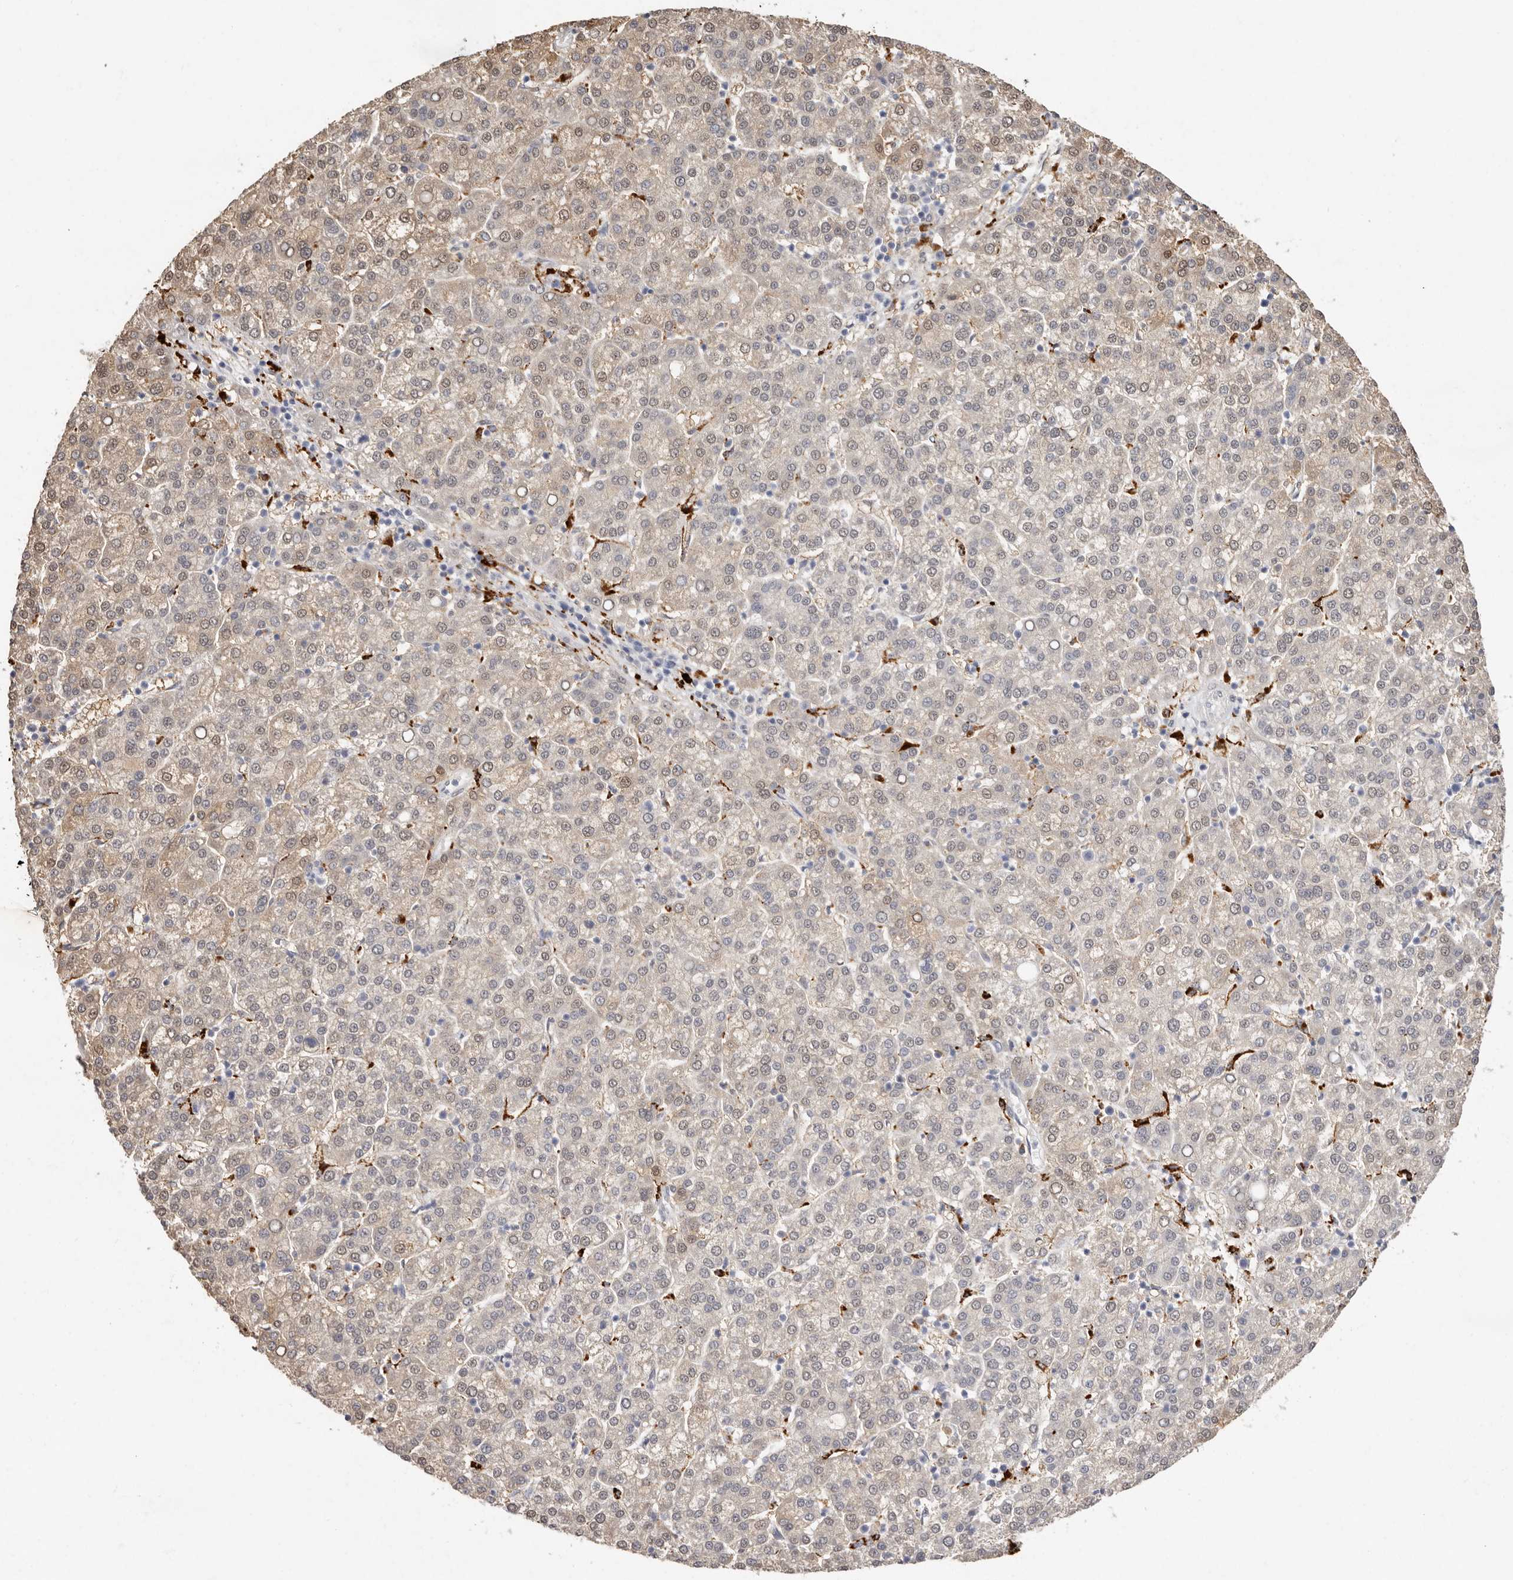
{"staining": {"intensity": "weak", "quantity": ">75%", "location": "cytoplasmic/membranous,nuclear"}, "tissue": "liver cancer", "cell_type": "Tumor cells", "image_type": "cancer", "snomed": [{"axis": "morphology", "description": "Carcinoma, Hepatocellular, NOS"}, {"axis": "topography", "description": "Liver"}], "caption": "DAB (3,3'-diaminobenzidine) immunohistochemical staining of liver cancer (hepatocellular carcinoma) reveals weak cytoplasmic/membranous and nuclear protein positivity in approximately >75% of tumor cells.", "gene": "FAM185A", "patient": {"sex": "female", "age": 58}}